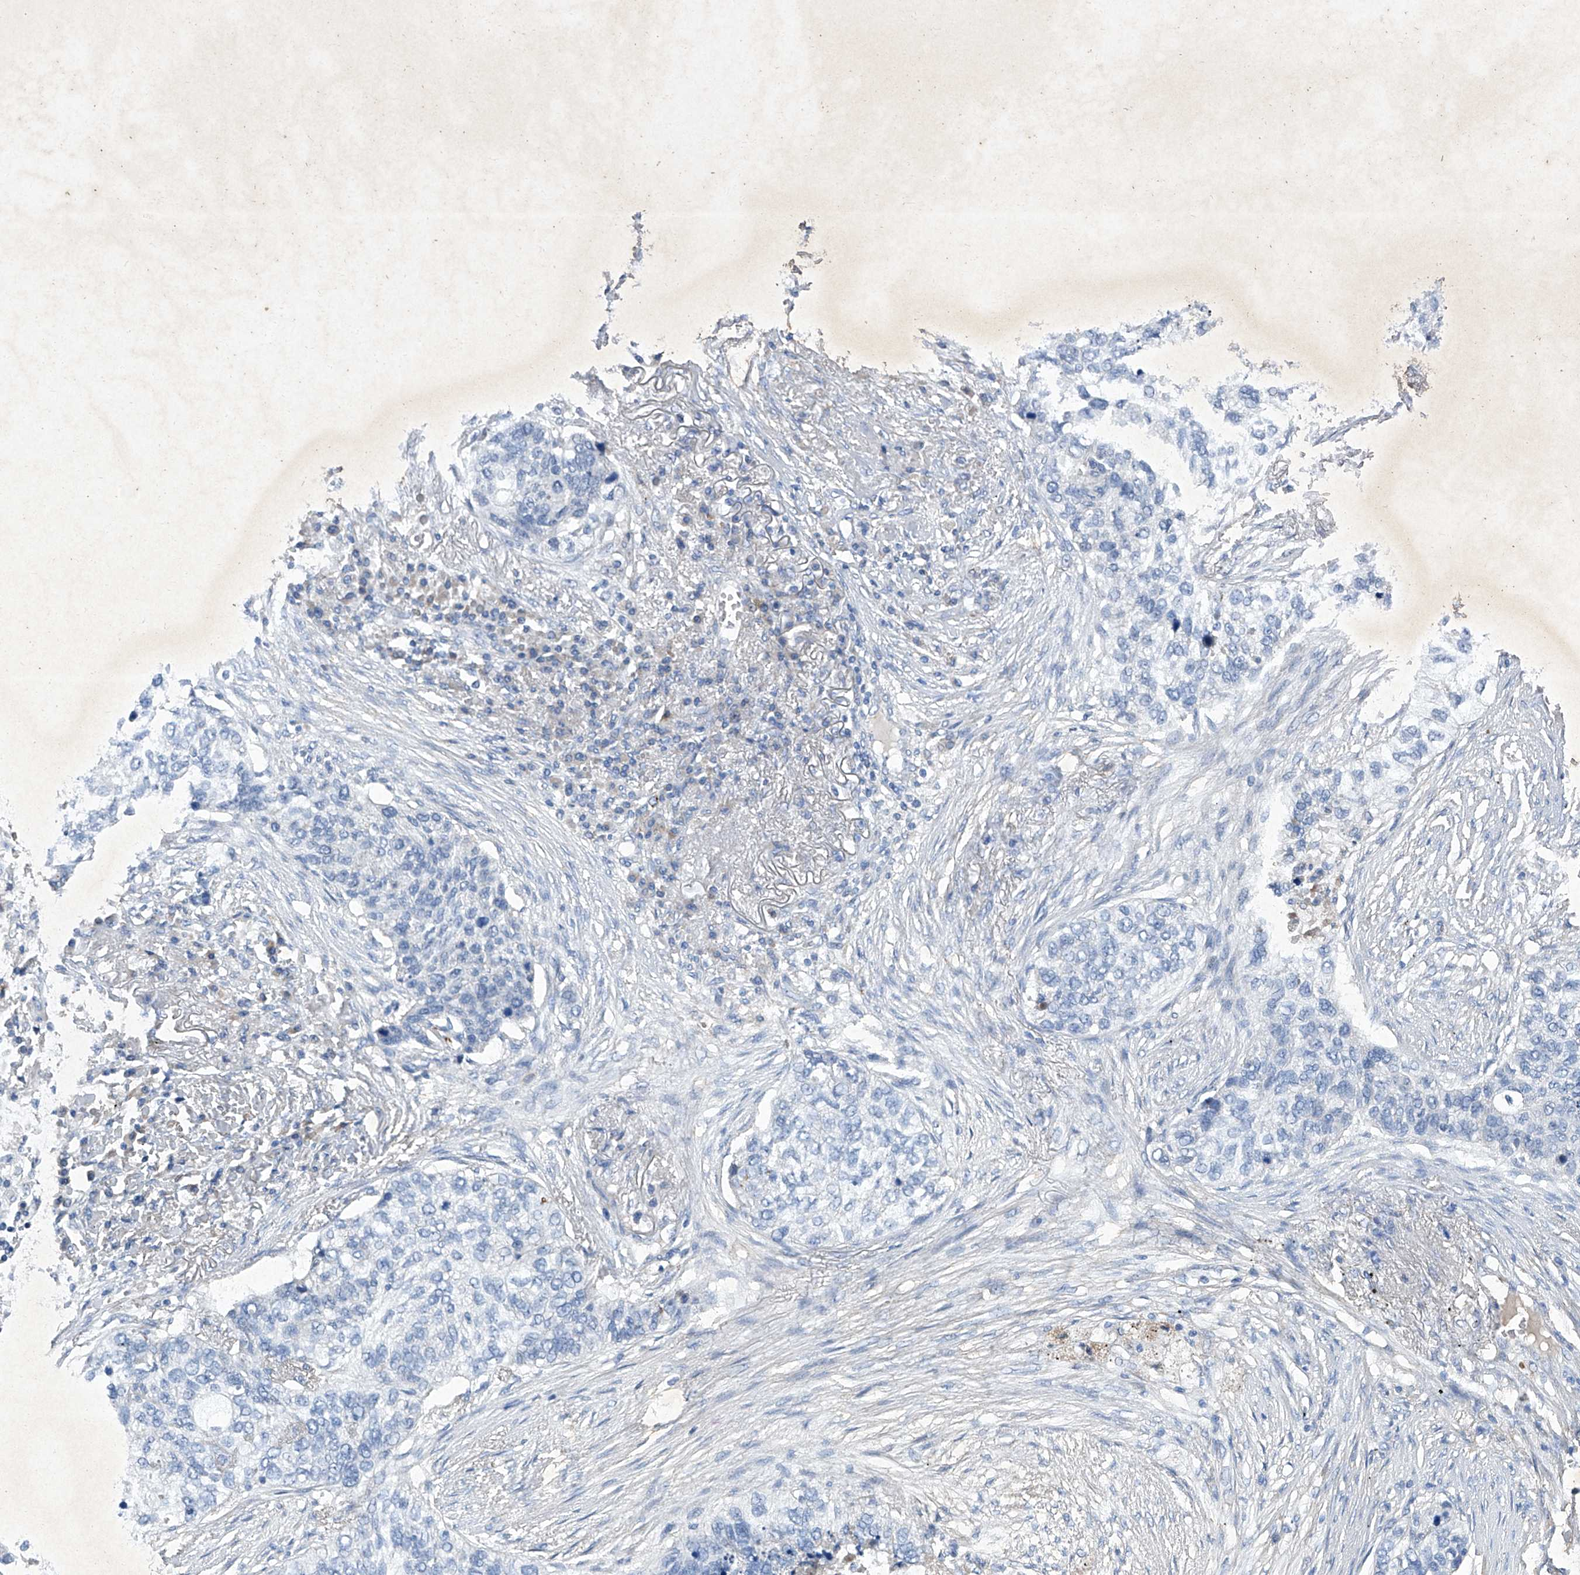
{"staining": {"intensity": "negative", "quantity": "none", "location": "none"}, "tissue": "lung cancer", "cell_type": "Tumor cells", "image_type": "cancer", "snomed": [{"axis": "morphology", "description": "Squamous cell carcinoma, NOS"}, {"axis": "topography", "description": "Lung"}], "caption": "Protein analysis of lung cancer shows no significant staining in tumor cells.", "gene": "SBK2", "patient": {"sex": "female", "age": 63}}